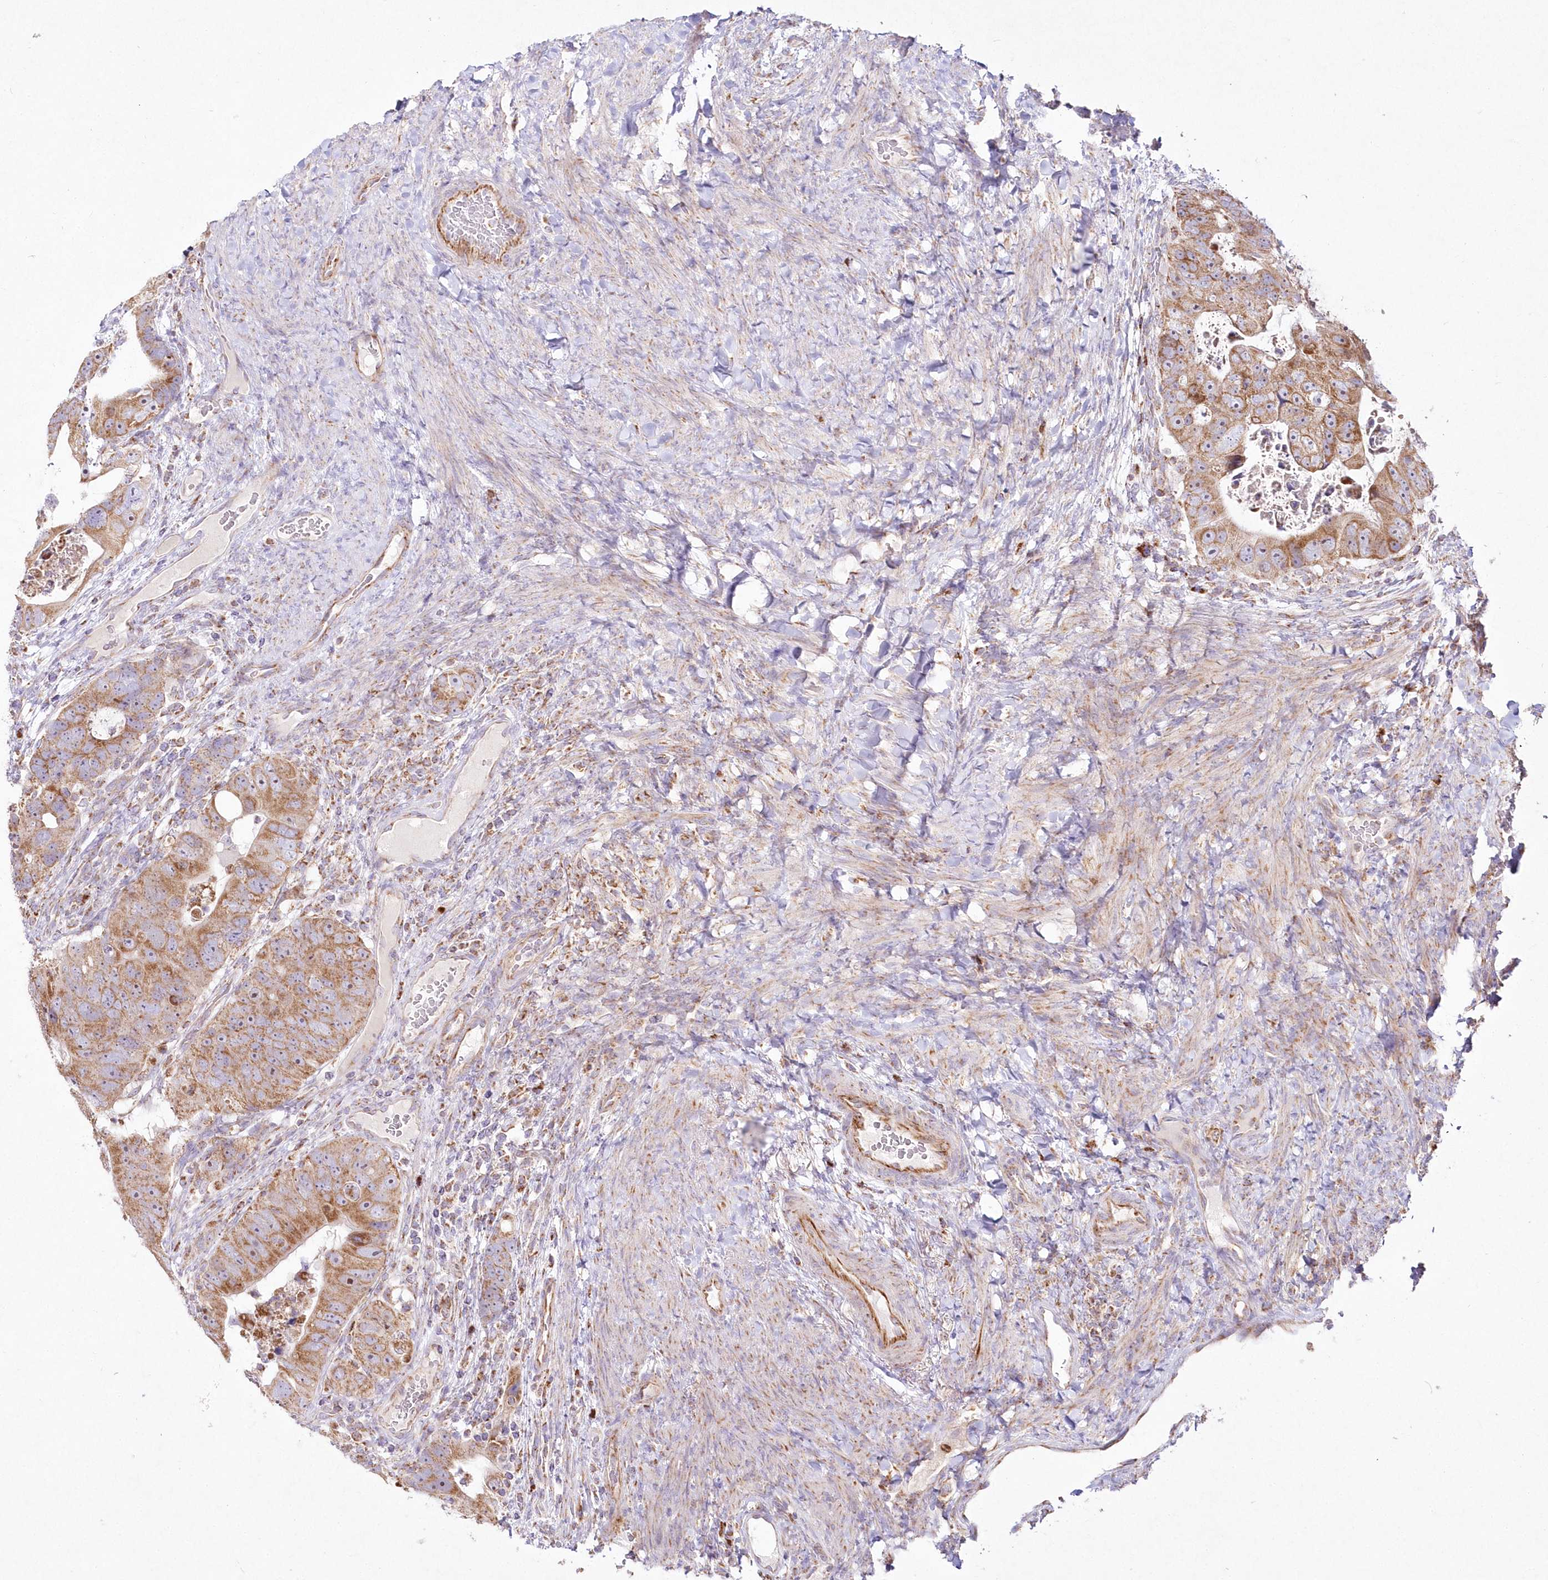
{"staining": {"intensity": "moderate", "quantity": ">75%", "location": "cytoplasmic/membranous"}, "tissue": "colorectal cancer", "cell_type": "Tumor cells", "image_type": "cancer", "snomed": [{"axis": "morphology", "description": "Adenocarcinoma, NOS"}, {"axis": "topography", "description": "Rectum"}], "caption": "Protein expression analysis of human colorectal cancer reveals moderate cytoplasmic/membranous expression in about >75% of tumor cells. Nuclei are stained in blue.", "gene": "DNA2", "patient": {"sex": "male", "age": 59}}